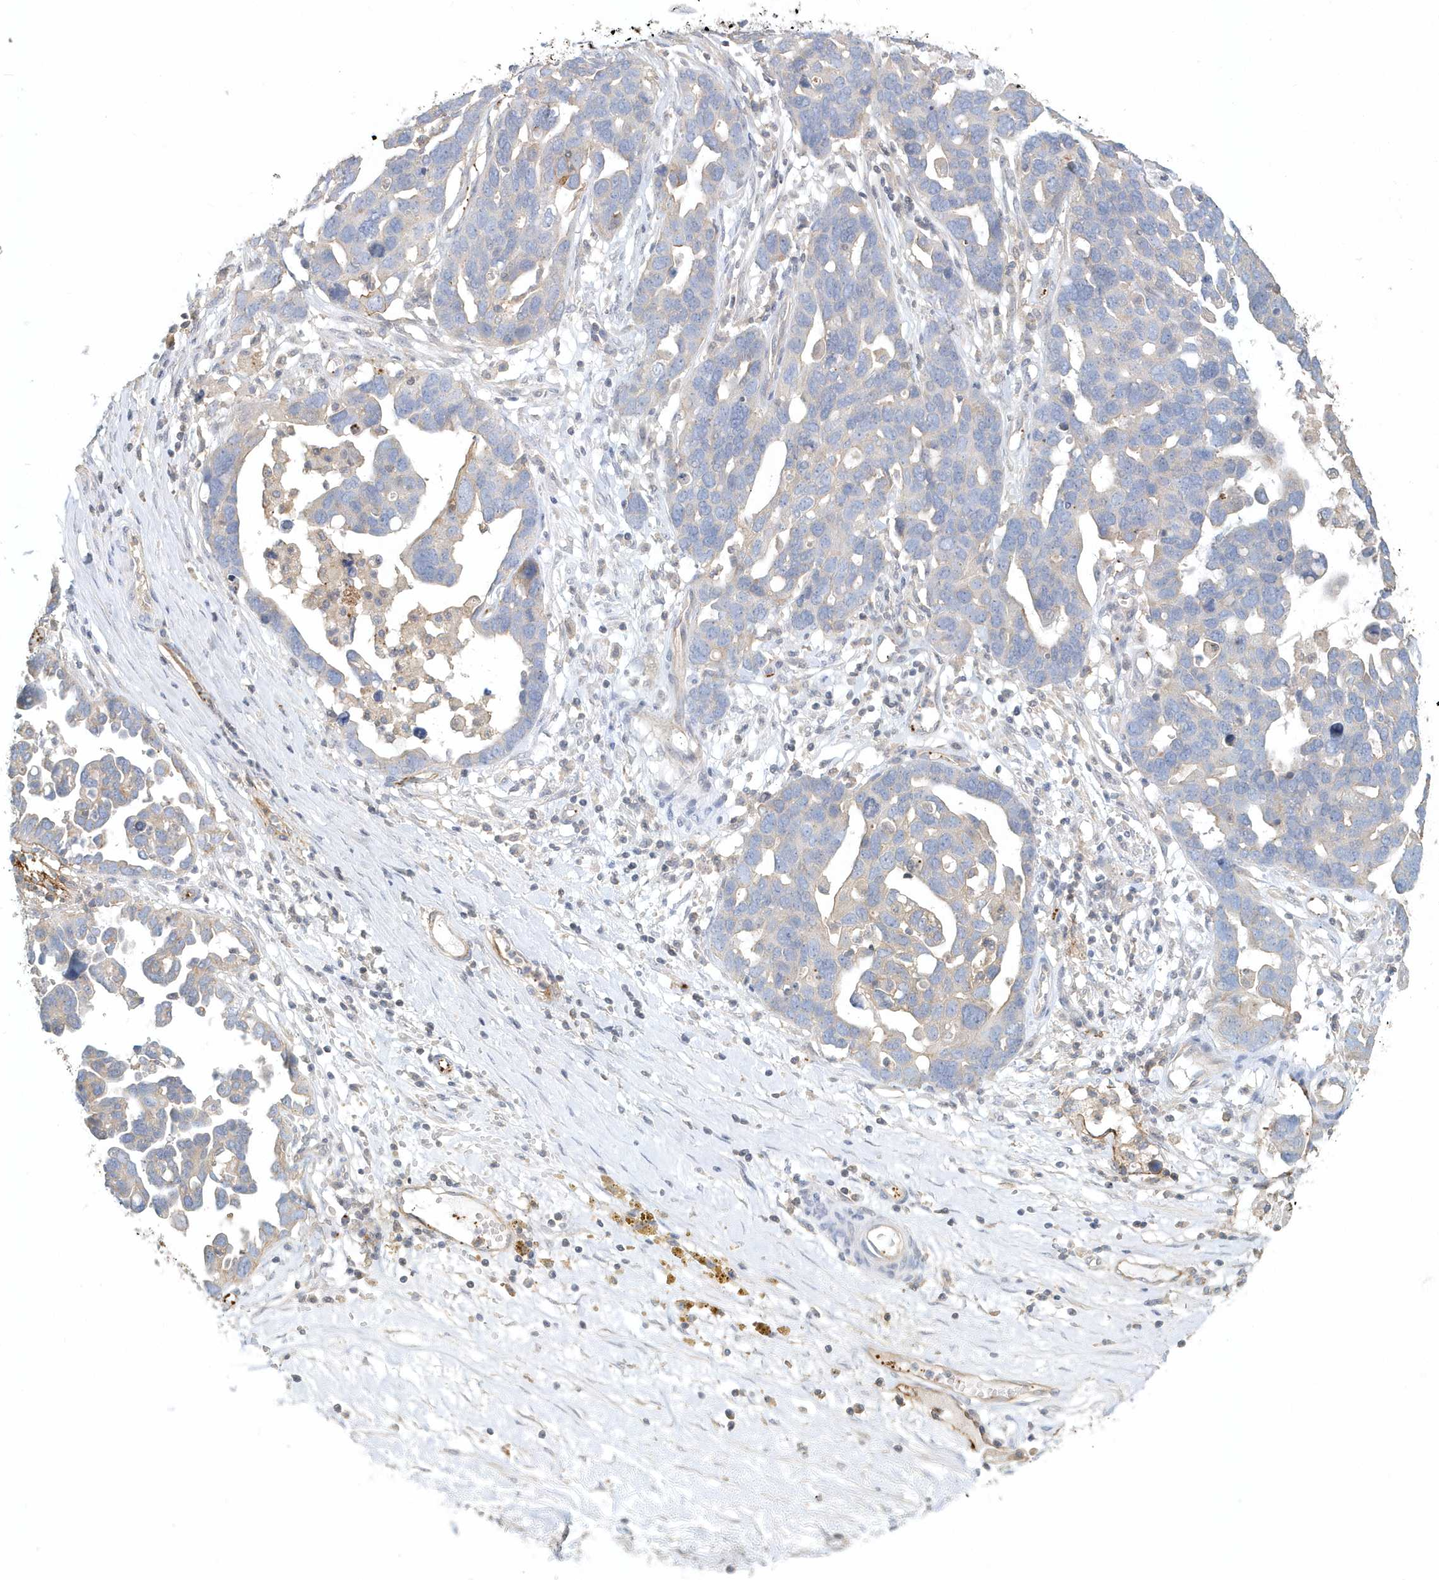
{"staining": {"intensity": "negative", "quantity": "none", "location": "none"}, "tissue": "ovarian cancer", "cell_type": "Tumor cells", "image_type": "cancer", "snomed": [{"axis": "morphology", "description": "Cystadenocarcinoma, serous, NOS"}, {"axis": "topography", "description": "Ovary"}], "caption": "IHC photomicrograph of ovarian cancer stained for a protein (brown), which demonstrates no expression in tumor cells.", "gene": "MMRN1", "patient": {"sex": "female", "age": 54}}